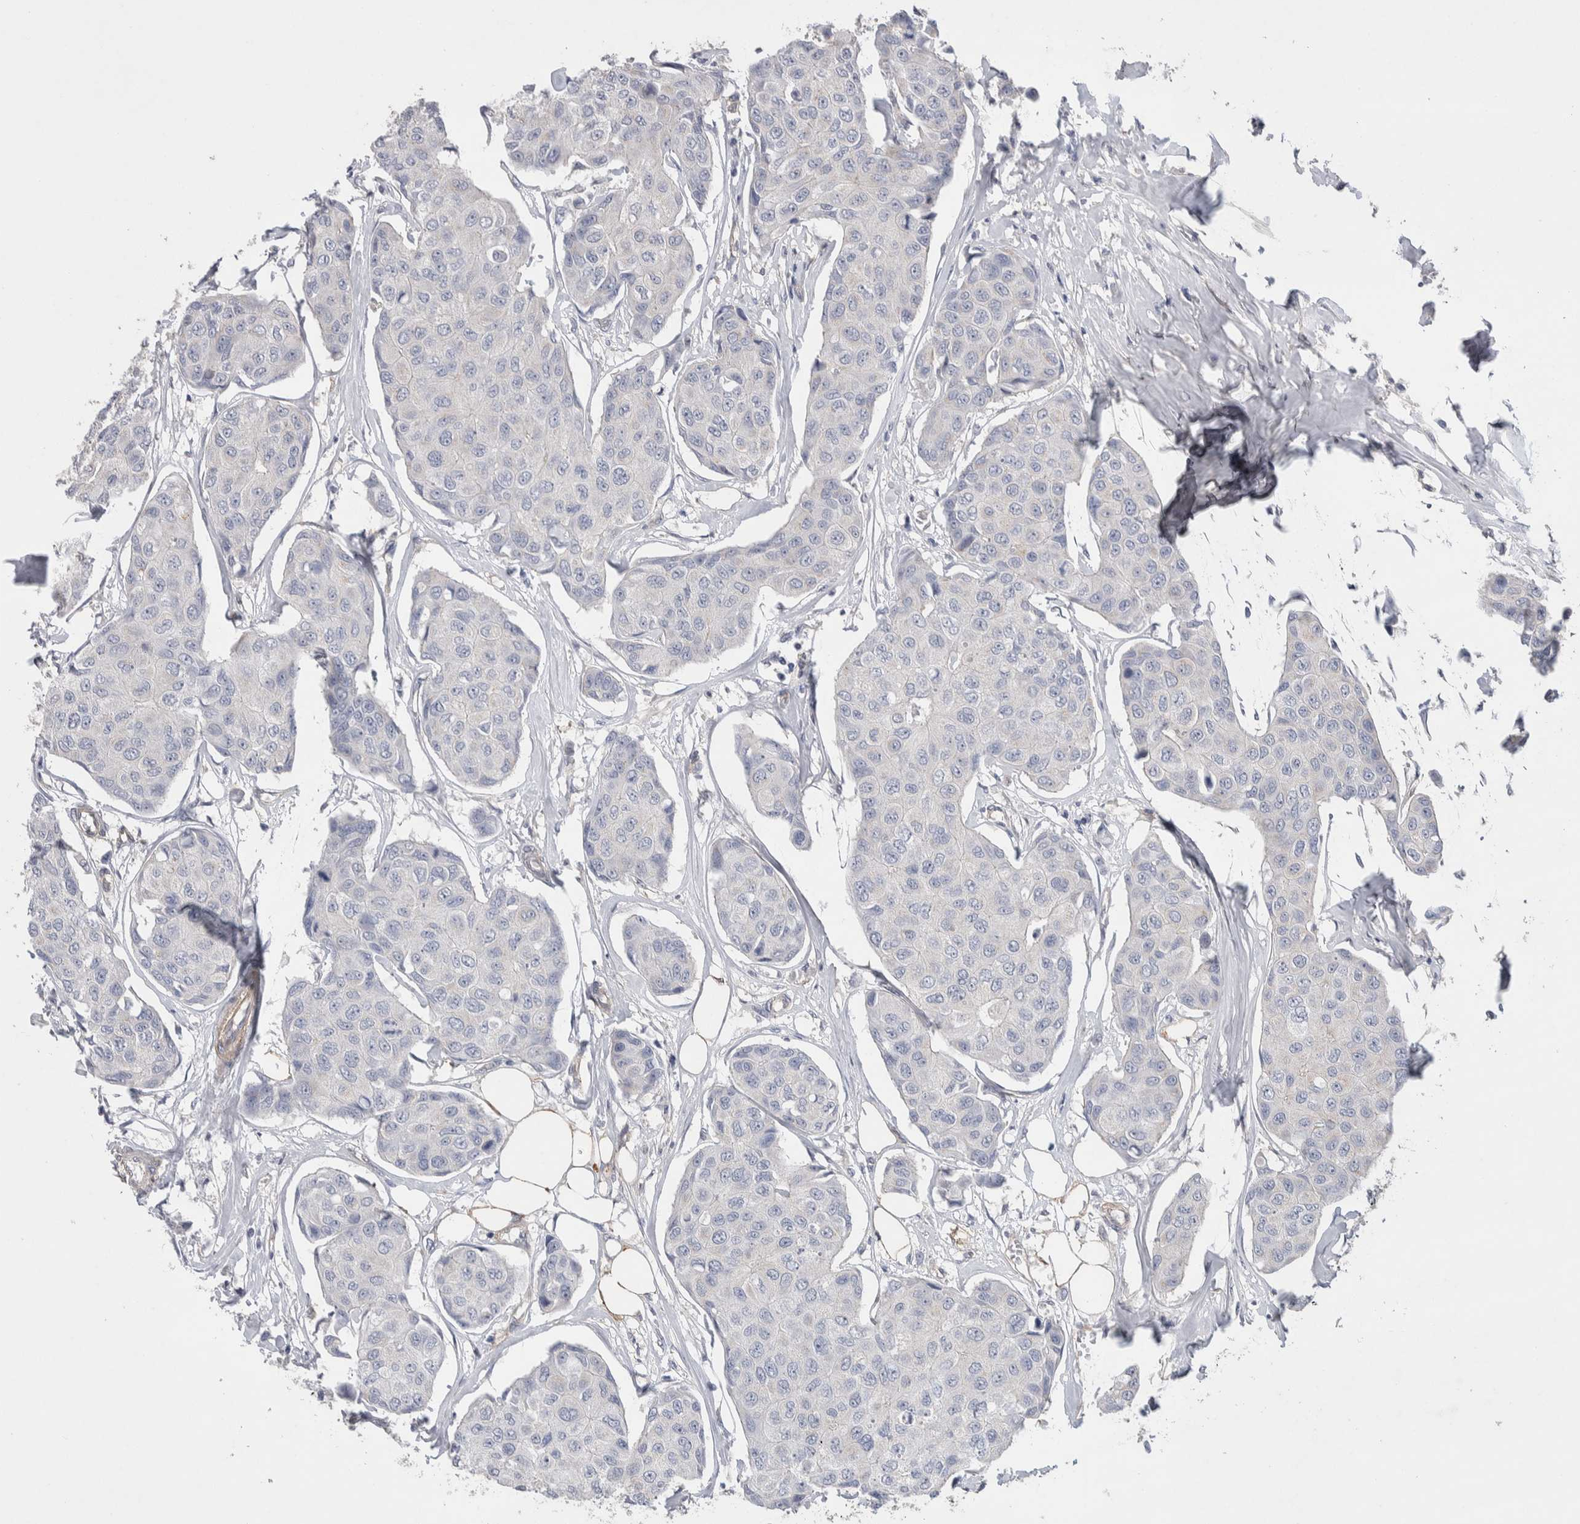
{"staining": {"intensity": "negative", "quantity": "none", "location": "none"}, "tissue": "breast cancer", "cell_type": "Tumor cells", "image_type": "cancer", "snomed": [{"axis": "morphology", "description": "Duct carcinoma"}, {"axis": "topography", "description": "Breast"}], "caption": "DAB immunohistochemical staining of human breast intraductal carcinoma shows no significant positivity in tumor cells.", "gene": "GCNA", "patient": {"sex": "female", "age": 80}}